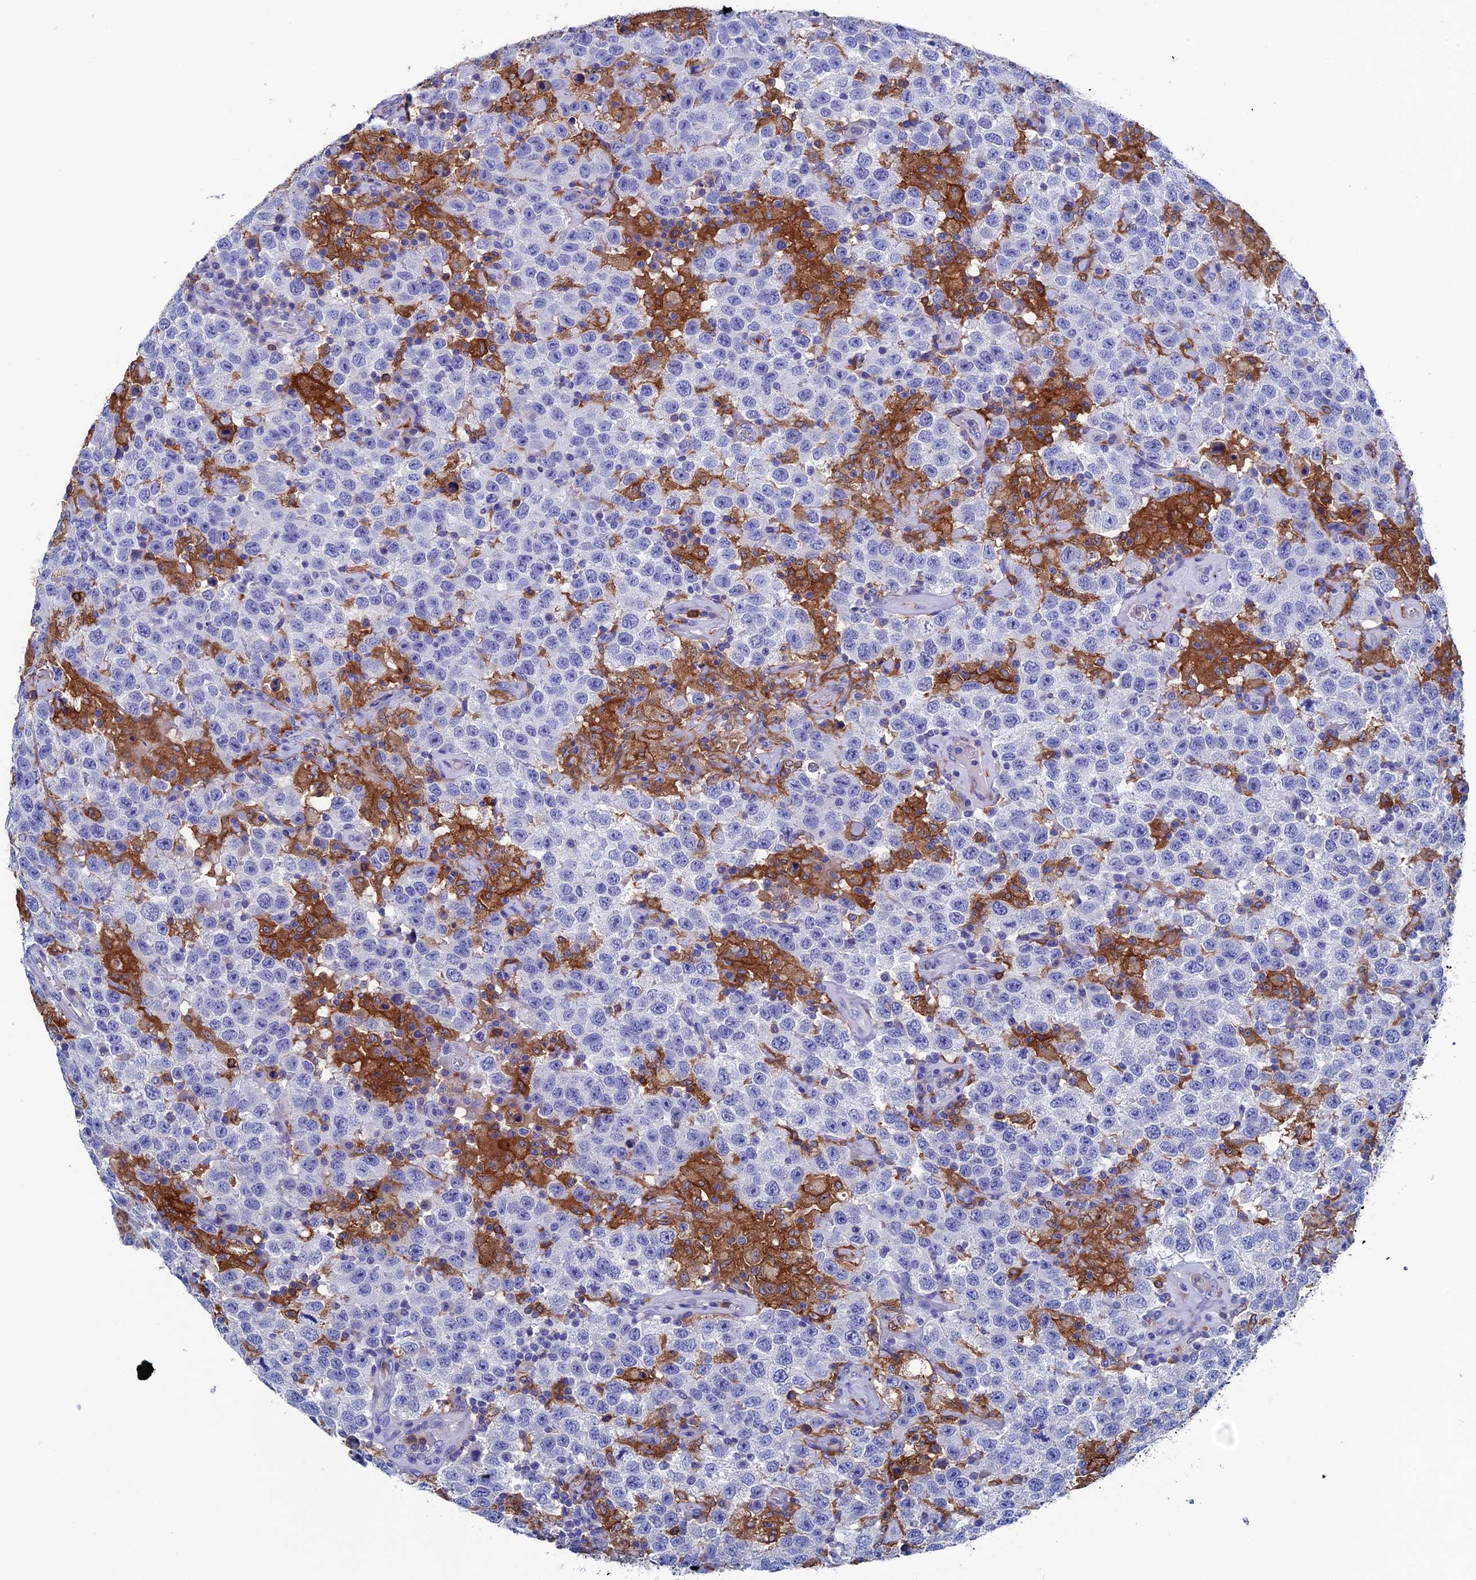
{"staining": {"intensity": "negative", "quantity": "none", "location": "none"}, "tissue": "testis cancer", "cell_type": "Tumor cells", "image_type": "cancer", "snomed": [{"axis": "morphology", "description": "Seminoma, NOS"}, {"axis": "topography", "description": "Testis"}], "caption": "DAB immunohistochemical staining of human testis seminoma demonstrates no significant expression in tumor cells.", "gene": "TYROBP", "patient": {"sex": "male", "age": 41}}